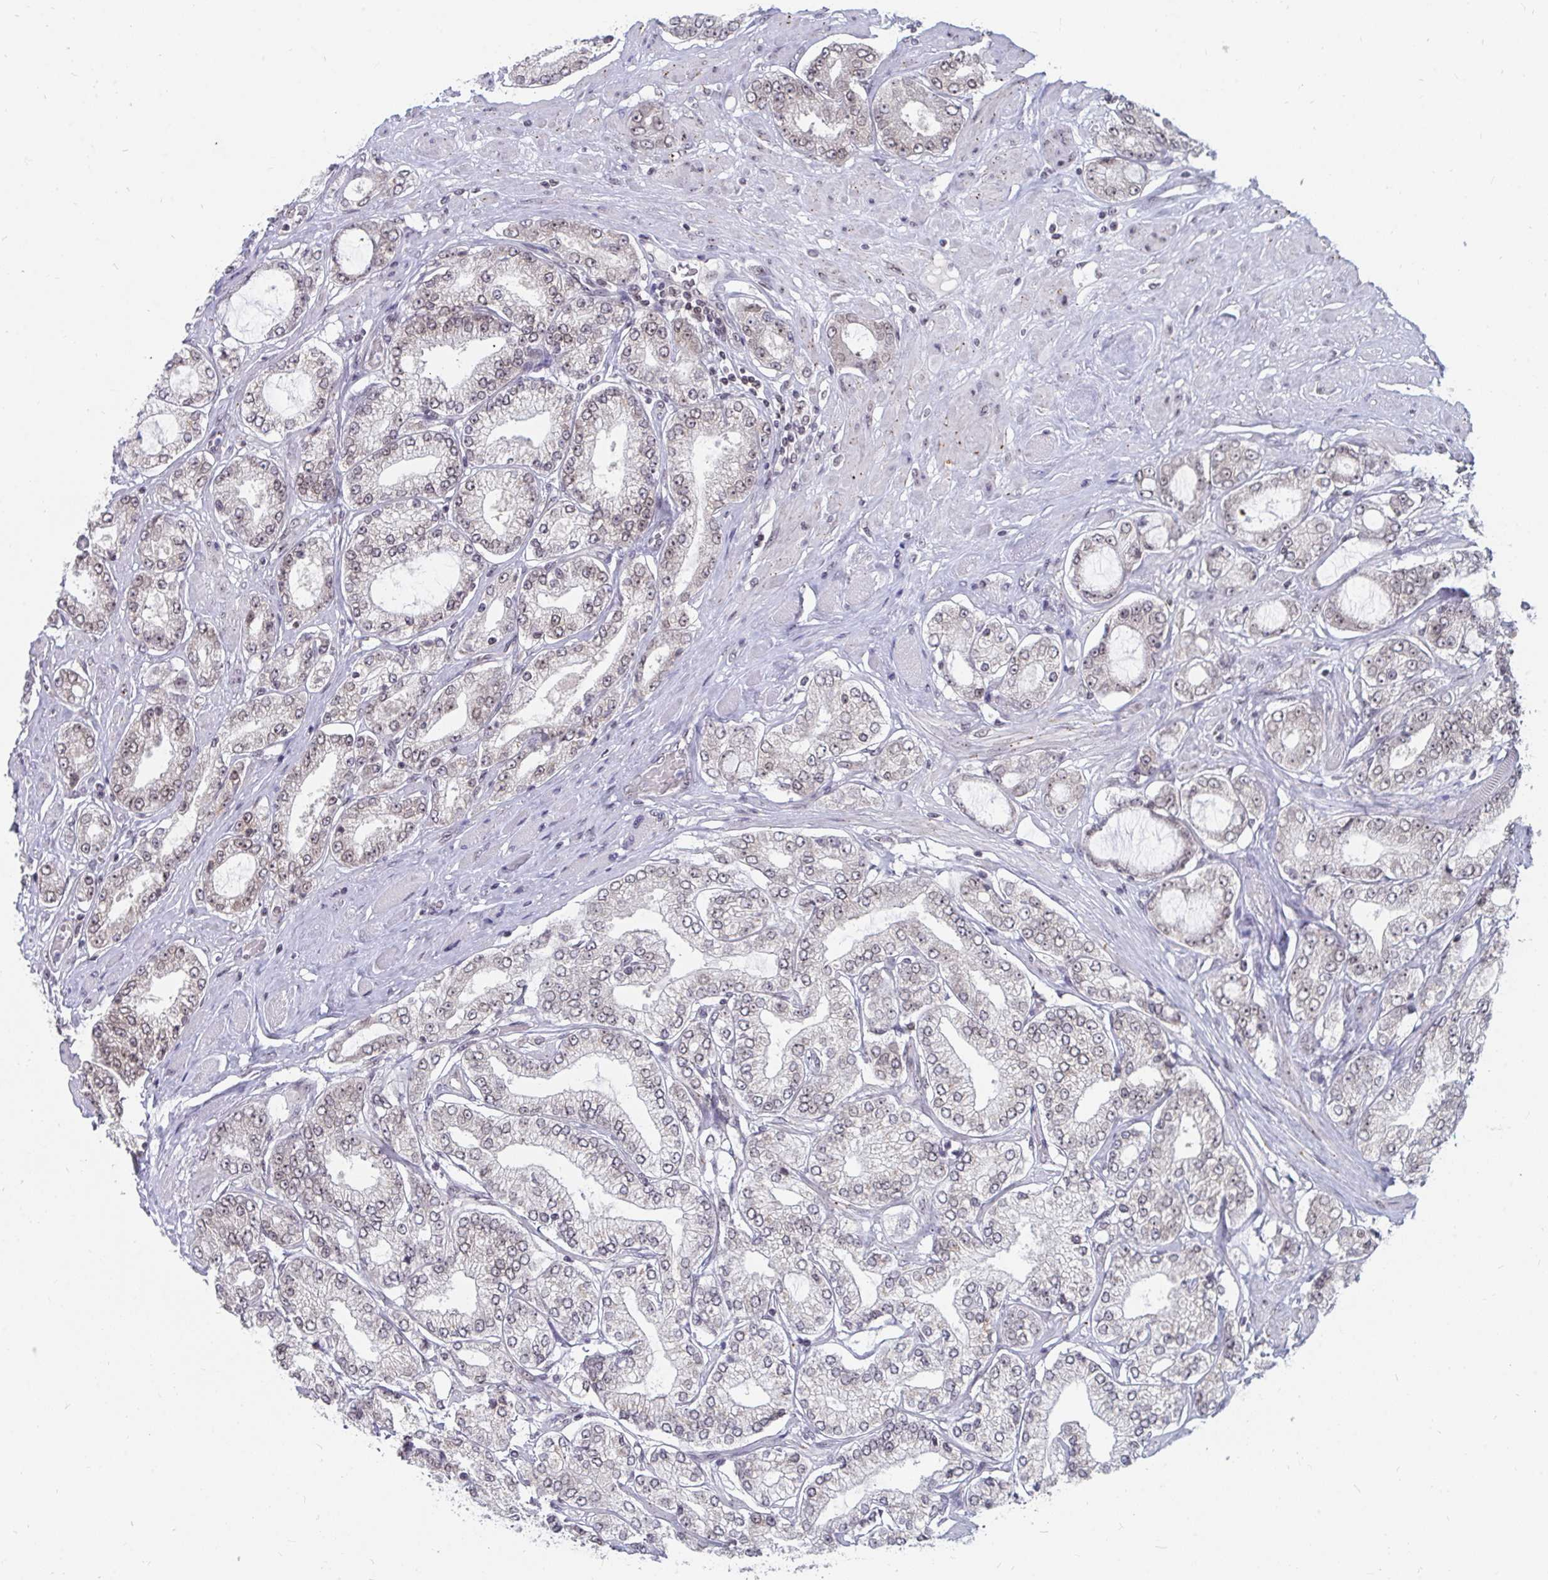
{"staining": {"intensity": "weak", "quantity": "<25%", "location": "nuclear"}, "tissue": "prostate cancer", "cell_type": "Tumor cells", "image_type": "cancer", "snomed": [{"axis": "morphology", "description": "Adenocarcinoma, High grade"}, {"axis": "topography", "description": "Prostate"}], "caption": "Immunohistochemistry of human prostate cancer exhibits no staining in tumor cells. (DAB immunohistochemistry, high magnification).", "gene": "TRIP12", "patient": {"sex": "male", "age": 68}}